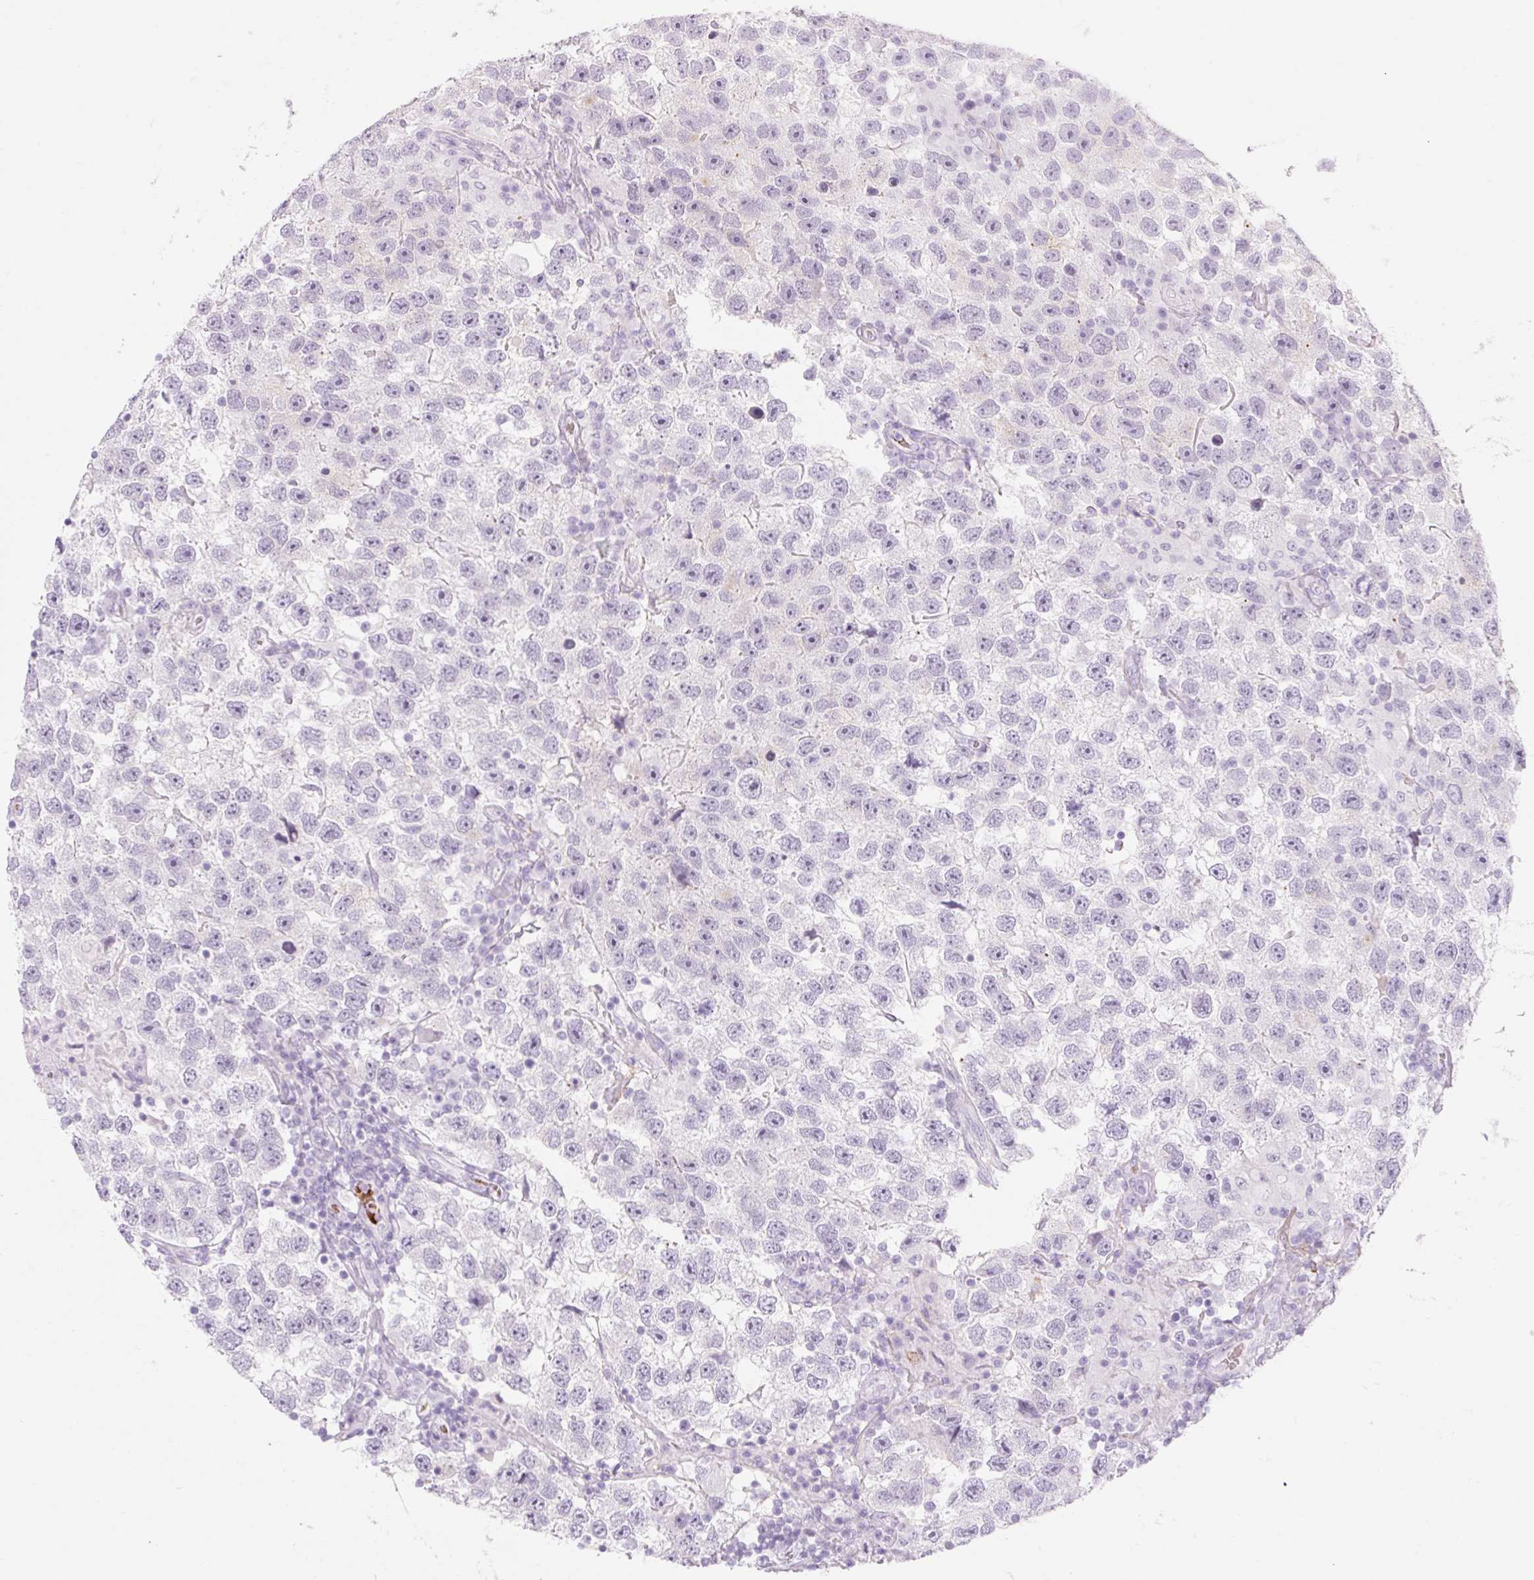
{"staining": {"intensity": "negative", "quantity": "none", "location": "none"}, "tissue": "testis cancer", "cell_type": "Tumor cells", "image_type": "cancer", "snomed": [{"axis": "morphology", "description": "Seminoma, NOS"}, {"axis": "topography", "description": "Testis"}], "caption": "A micrograph of testis cancer stained for a protein displays no brown staining in tumor cells.", "gene": "TAF1L", "patient": {"sex": "male", "age": 26}}